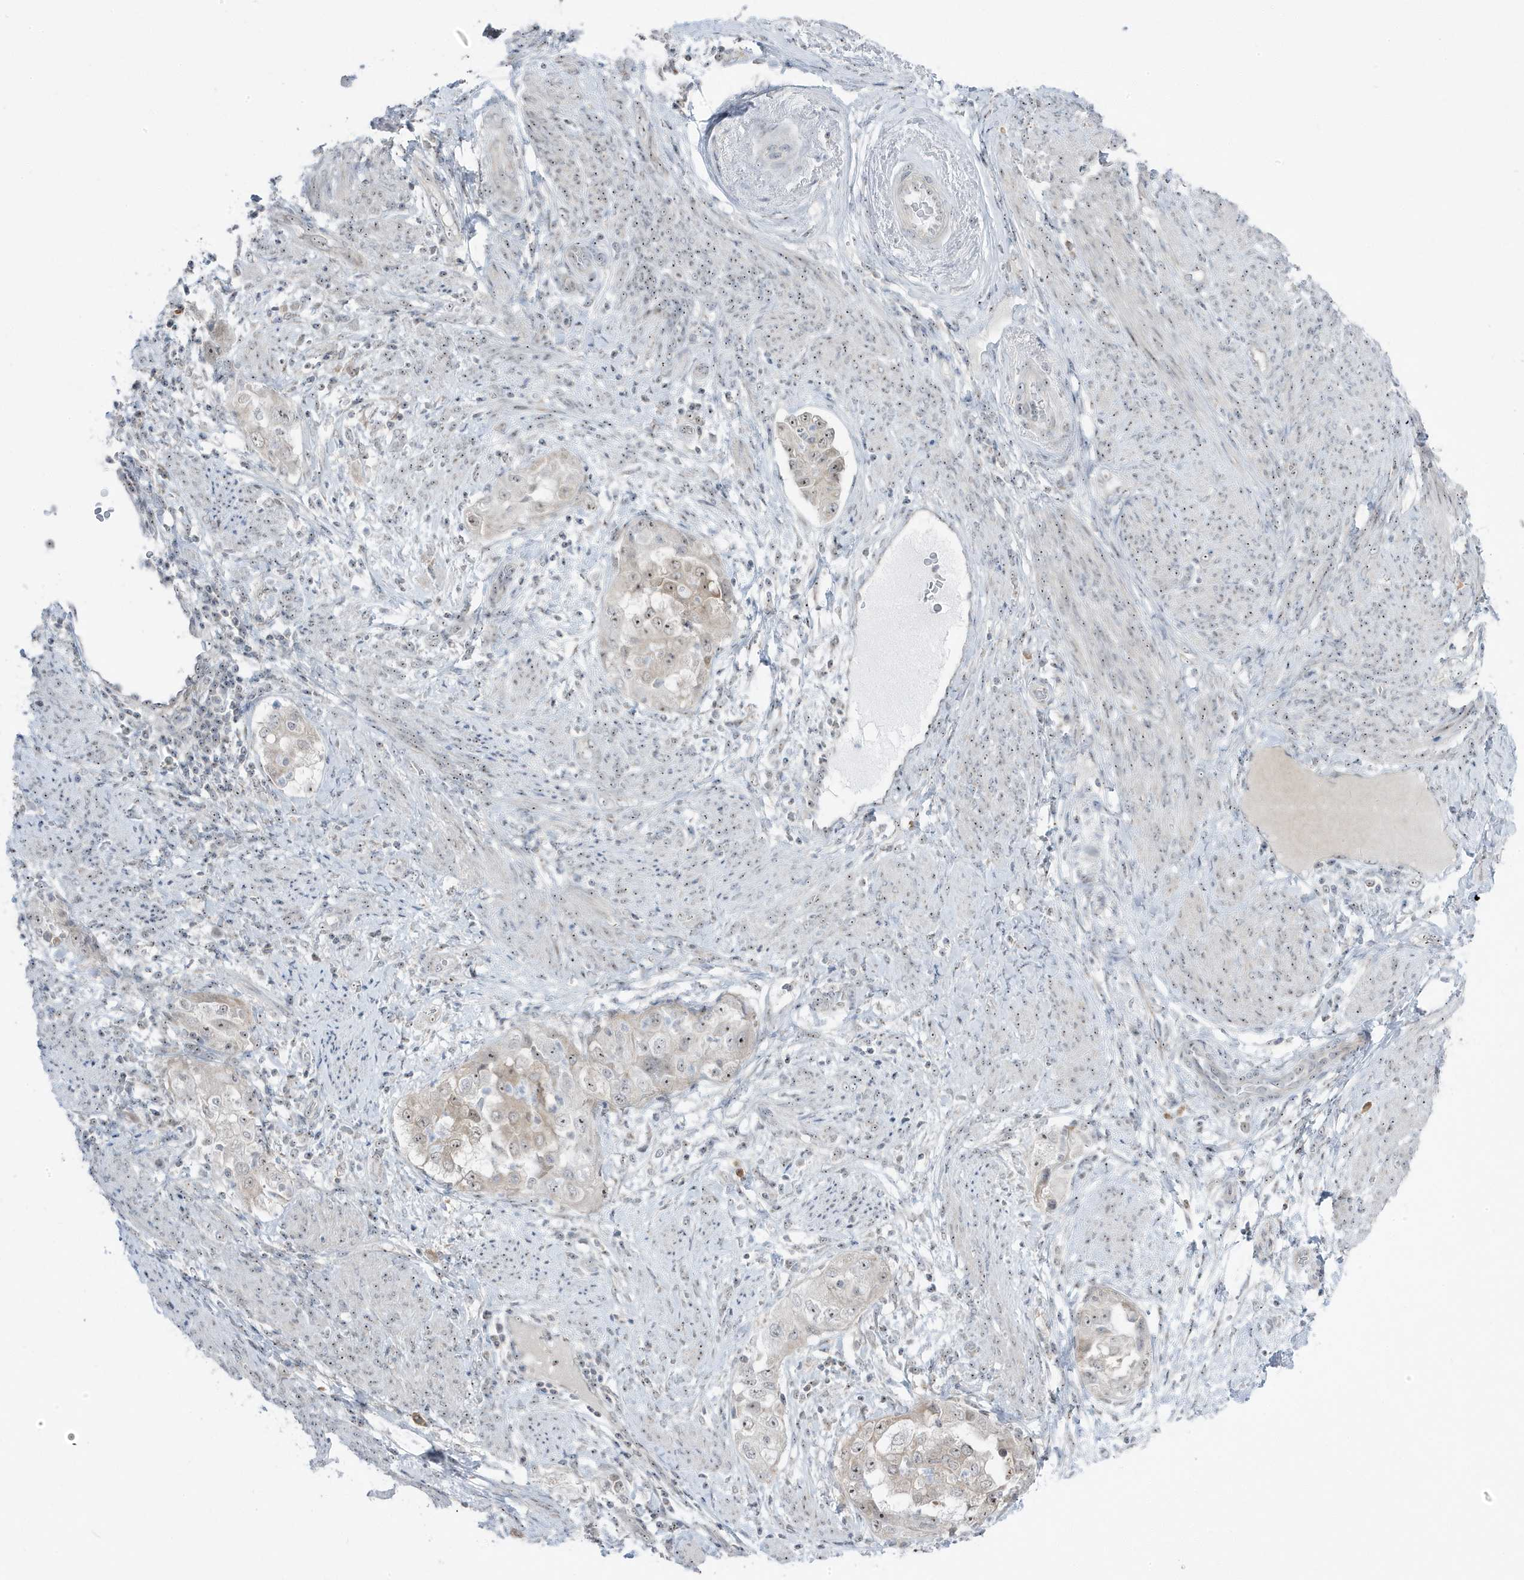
{"staining": {"intensity": "moderate", "quantity": "25%-75%", "location": "nuclear"}, "tissue": "endometrial cancer", "cell_type": "Tumor cells", "image_type": "cancer", "snomed": [{"axis": "morphology", "description": "Adenocarcinoma, NOS"}, {"axis": "topography", "description": "Endometrium"}], "caption": "The image shows immunohistochemical staining of endometrial adenocarcinoma. There is moderate nuclear staining is present in approximately 25%-75% of tumor cells.", "gene": "TSEN15", "patient": {"sex": "female", "age": 85}}